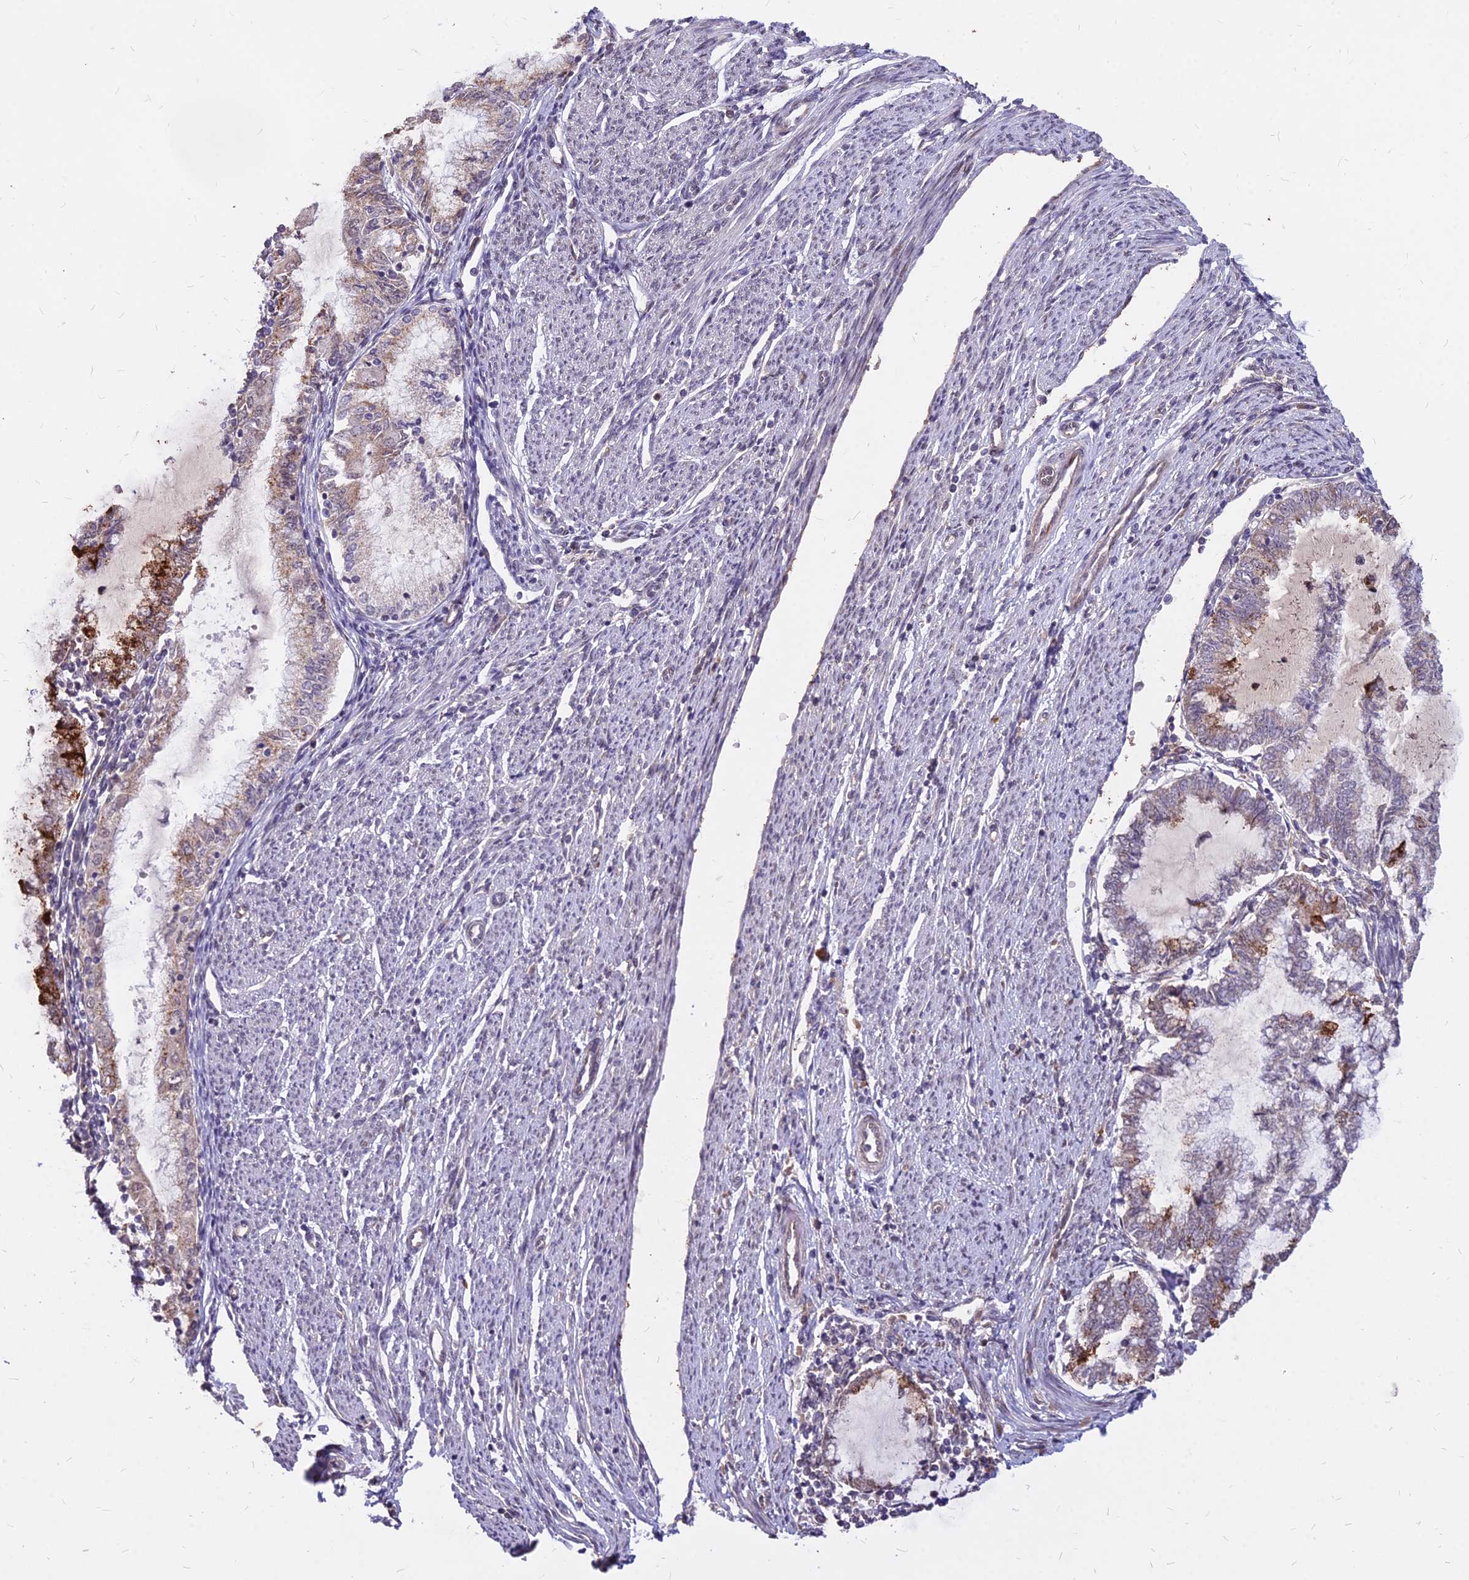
{"staining": {"intensity": "strong", "quantity": "<25%", "location": "cytoplasmic/membranous"}, "tissue": "endometrial cancer", "cell_type": "Tumor cells", "image_type": "cancer", "snomed": [{"axis": "morphology", "description": "Adenocarcinoma, NOS"}, {"axis": "topography", "description": "Endometrium"}], "caption": "A brown stain labels strong cytoplasmic/membranous expression of a protein in human endometrial cancer (adenocarcinoma) tumor cells.", "gene": "C11orf68", "patient": {"sex": "female", "age": 79}}